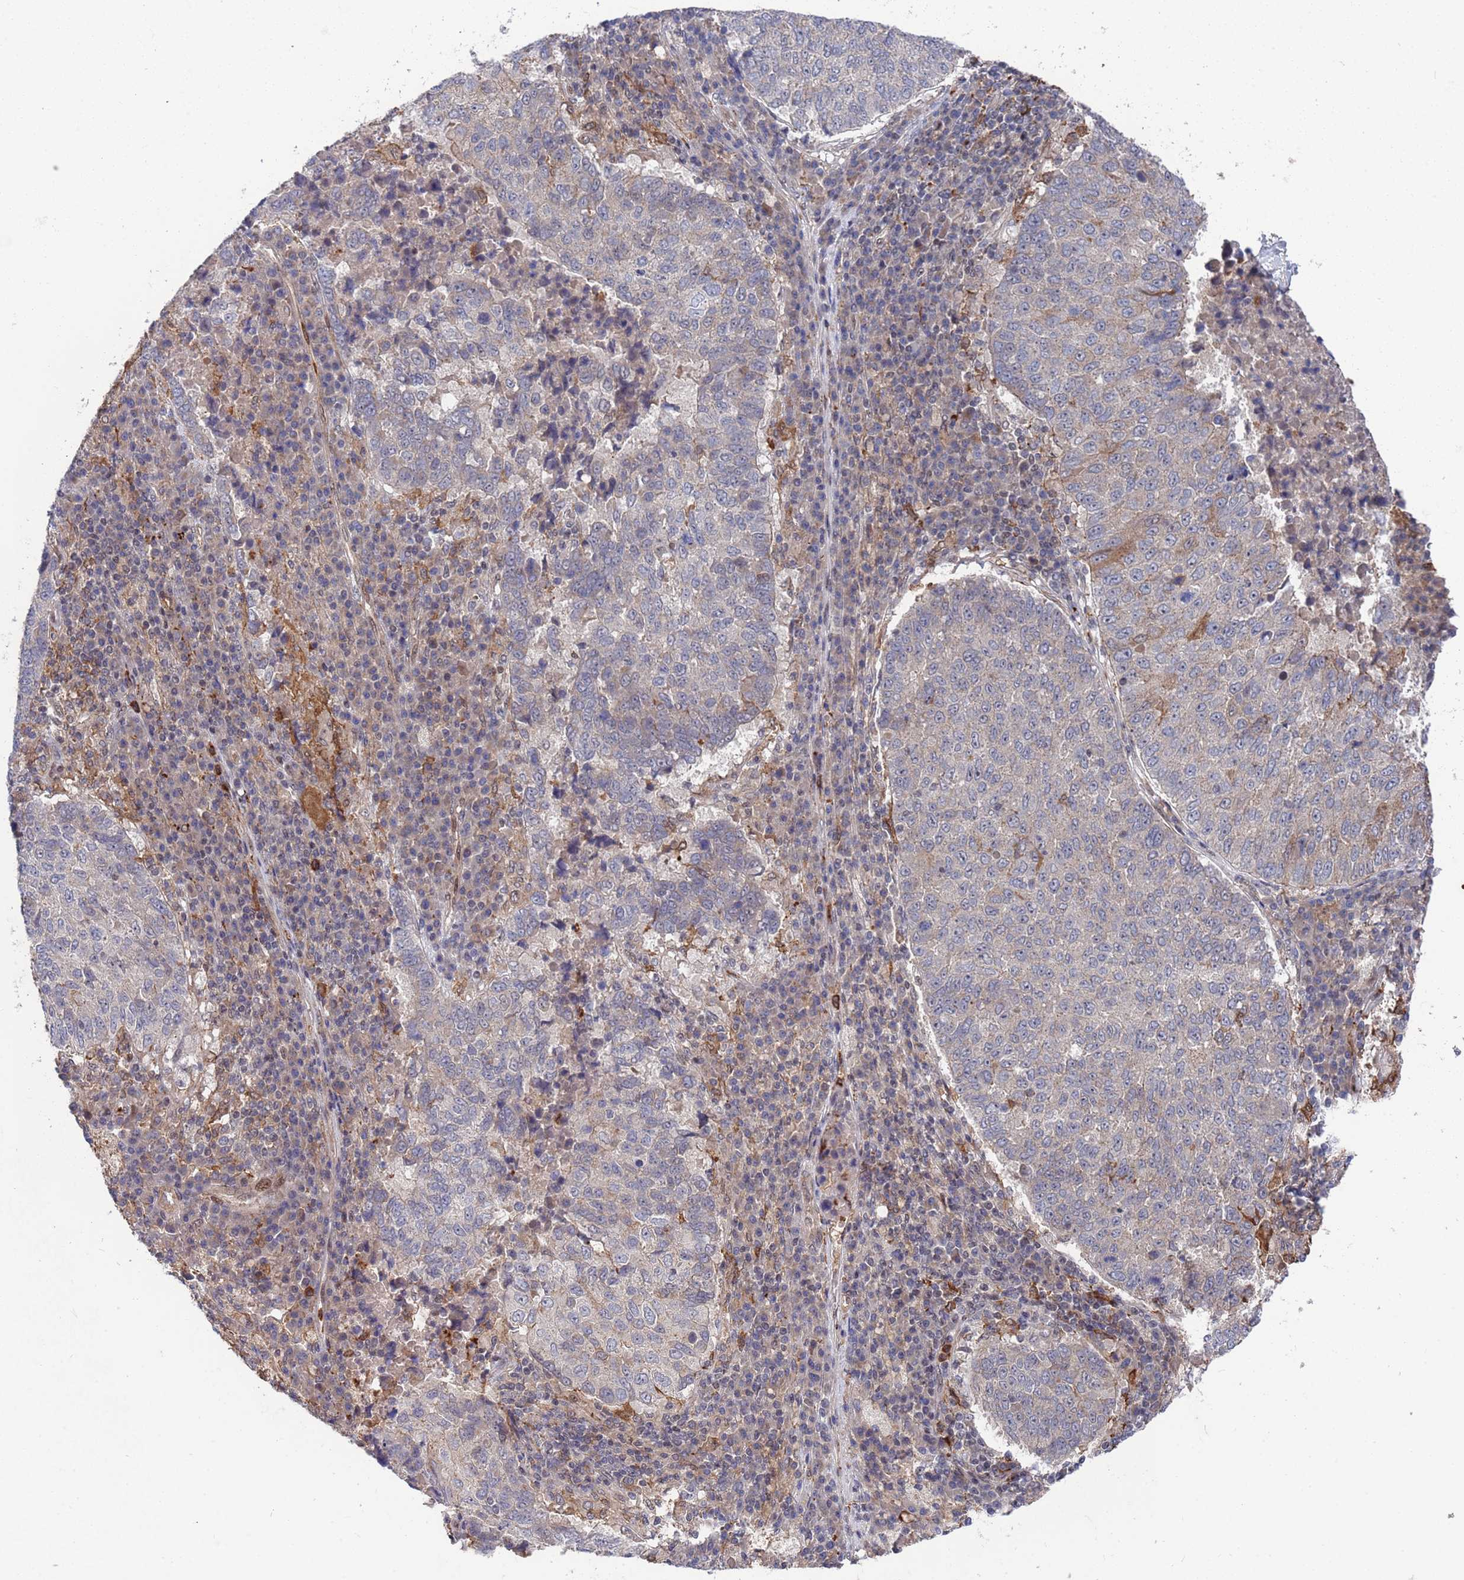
{"staining": {"intensity": "negative", "quantity": "none", "location": "none"}, "tissue": "lung cancer", "cell_type": "Tumor cells", "image_type": "cancer", "snomed": [{"axis": "morphology", "description": "Squamous cell carcinoma, NOS"}, {"axis": "topography", "description": "Lung"}], "caption": "Squamous cell carcinoma (lung) was stained to show a protein in brown. There is no significant expression in tumor cells.", "gene": "TMBIM6", "patient": {"sex": "male", "age": 73}}